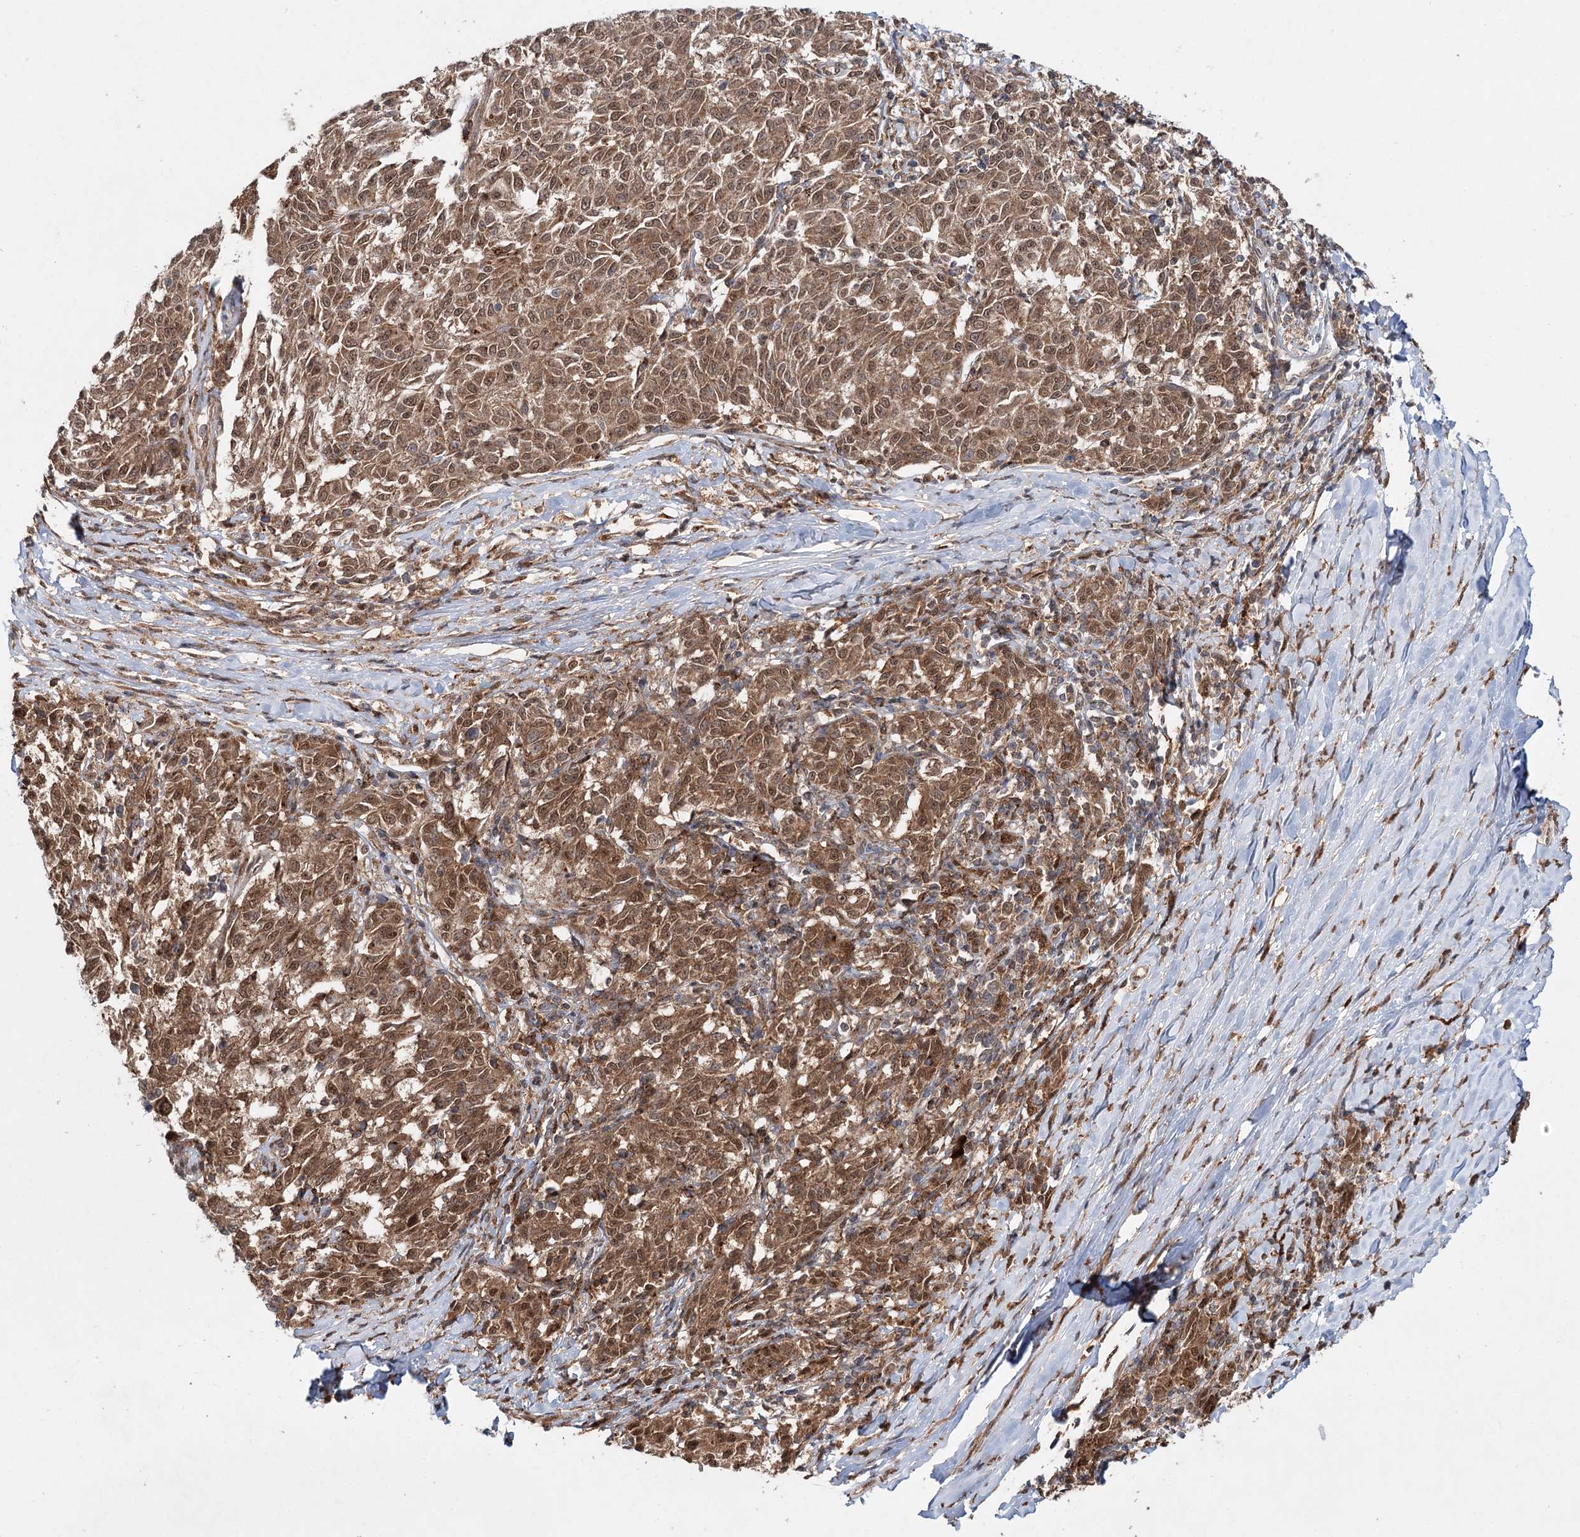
{"staining": {"intensity": "moderate", "quantity": ">75%", "location": "cytoplasmic/membranous,nuclear"}, "tissue": "melanoma", "cell_type": "Tumor cells", "image_type": "cancer", "snomed": [{"axis": "morphology", "description": "Malignant melanoma, NOS"}, {"axis": "topography", "description": "Skin"}], "caption": "Melanoma stained for a protein (brown) demonstrates moderate cytoplasmic/membranous and nuclear positive staining in about >75% of tumor cells.", "gene": "C12orf4", "patient": {"sex": "female", "age": 72}}